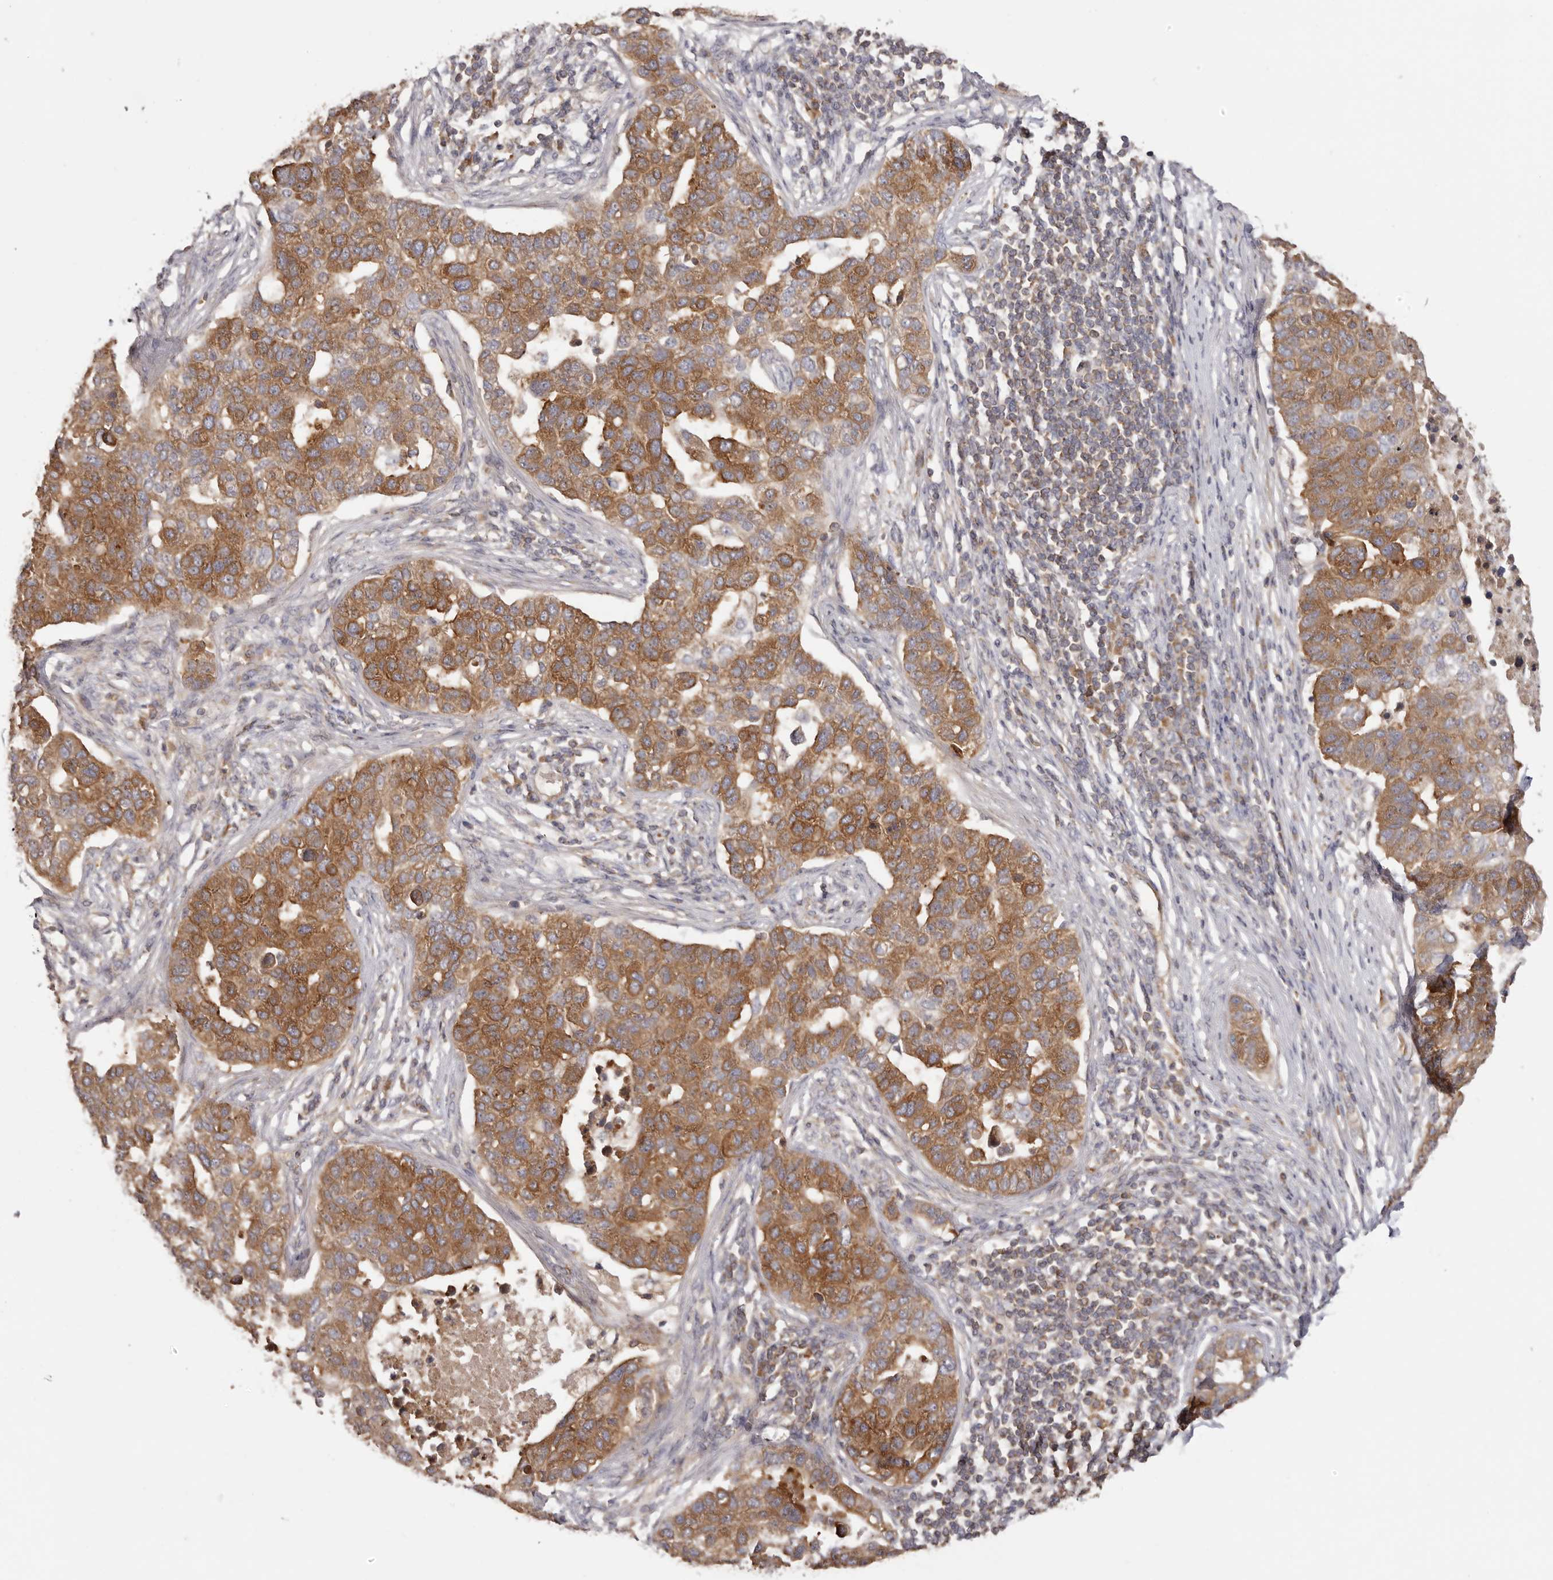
{"staining": {"intensity": "moderate", "quantity": ">75%", "location": "cytoplasmic/membranous"}, "tissue": "pancreatic cancer", "cell_type": "Tumor cells", "image_type": "cancer", "snomed": [{"axis": "morphology", "description": "Adenocarcinoma, NOS"}, {"axis": "topography", "description": "Pancreas"}], "caption": "A histopathology image of human pancreatic cancer stained for a protein reveals moderate cytoplasmic/membranous brown staining in tumor cells.", "gene": "EEF1E1", "patient": {"sex": "female", "age": 61}}